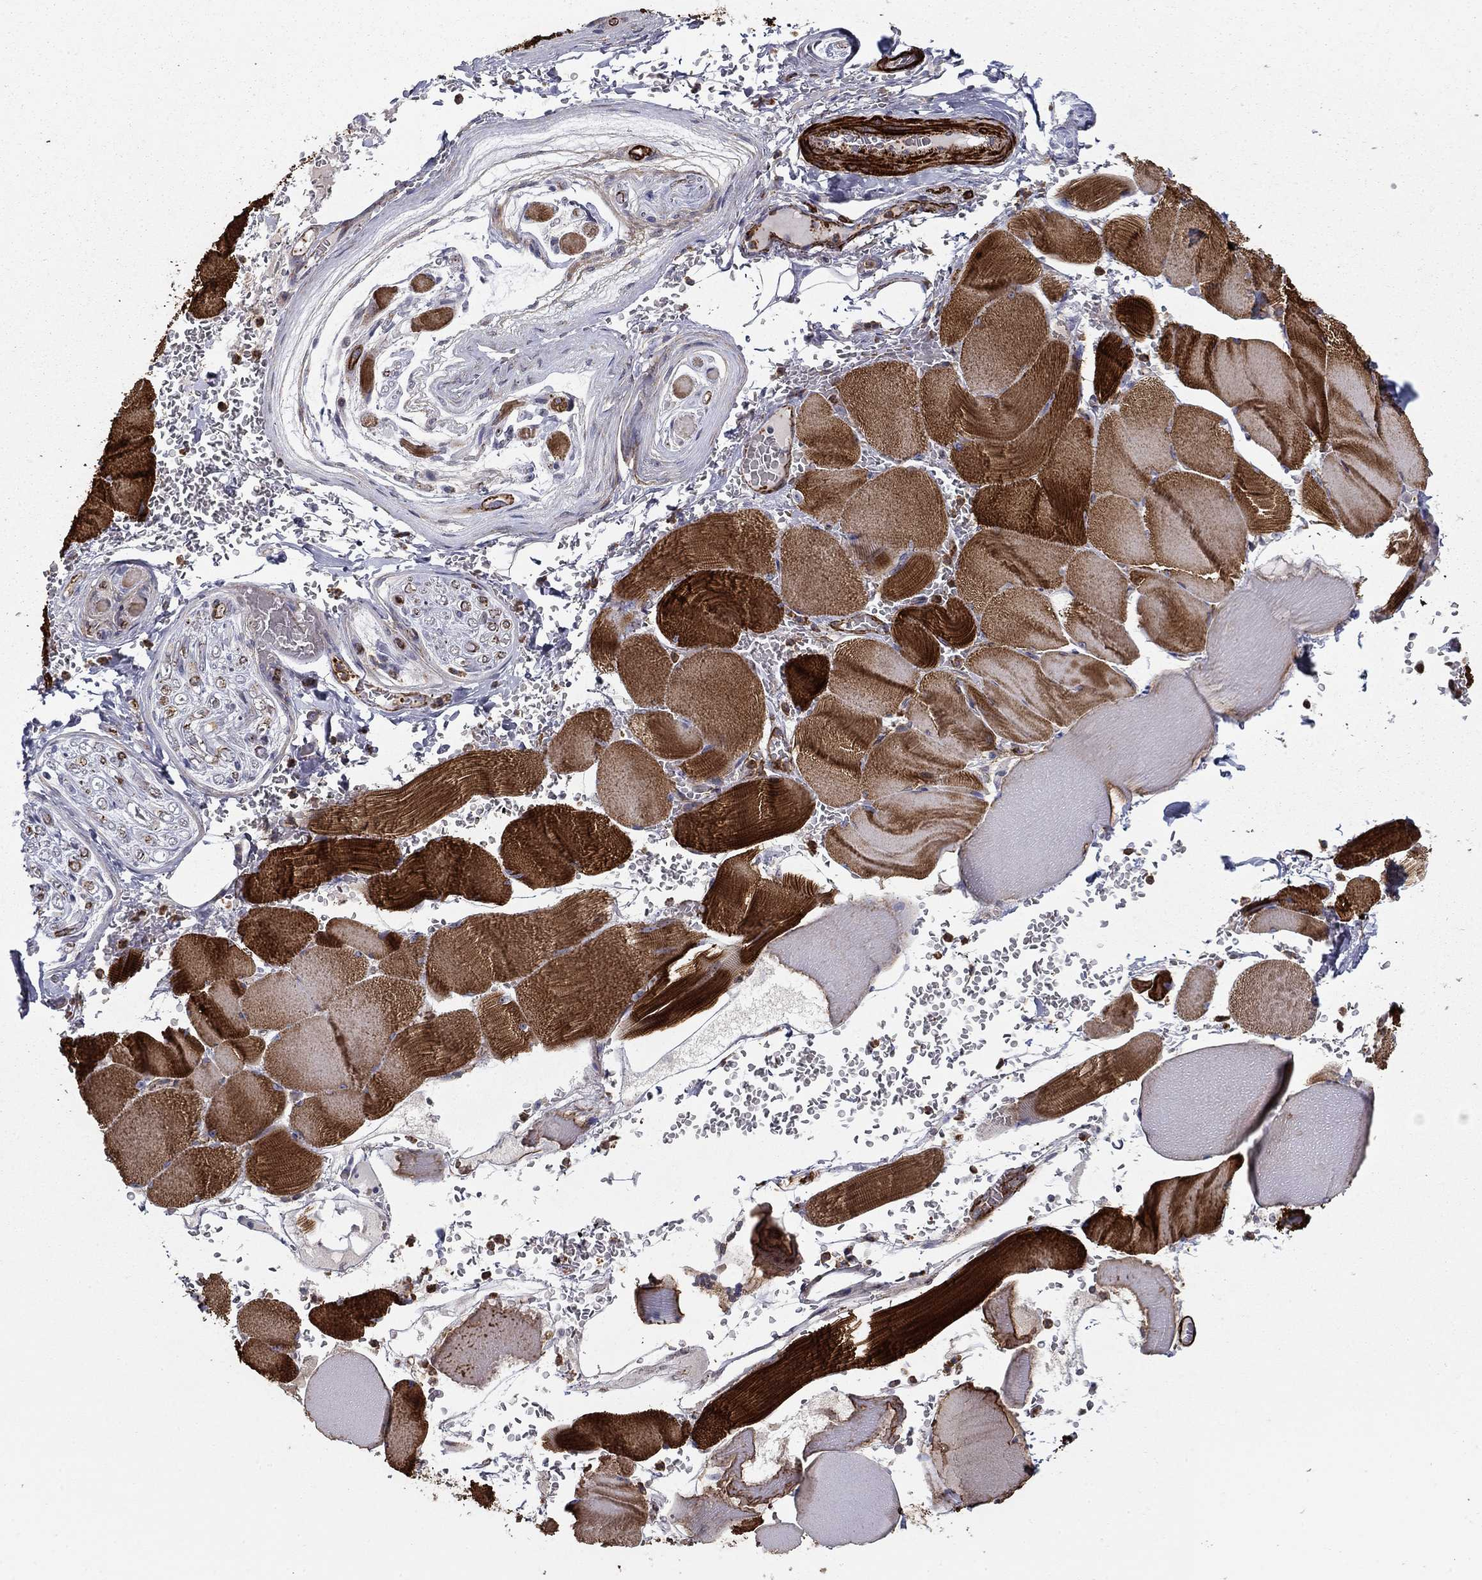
{"staining": {"intensity": "strong", "quantity": ">75%", "location": "cytoplasmic/membranous"}, "tissue": "skeletal muscle", "cell_type": "Myocytes", "image_type": "normal", "snomed": [{"axis": "morphology", "description": "Normal tissue, NOS"}, {"axis": "topography", "description": "Skeletal muscle"}], "caption": "Strong cytoplasmic/membranous expression for a protein is identified in about >75% of myocytes of unremarkable skeletal muscle using immunohistochemistry.", "gene": "KRBA1", "patient": {"sex": "male", "age": 56}}